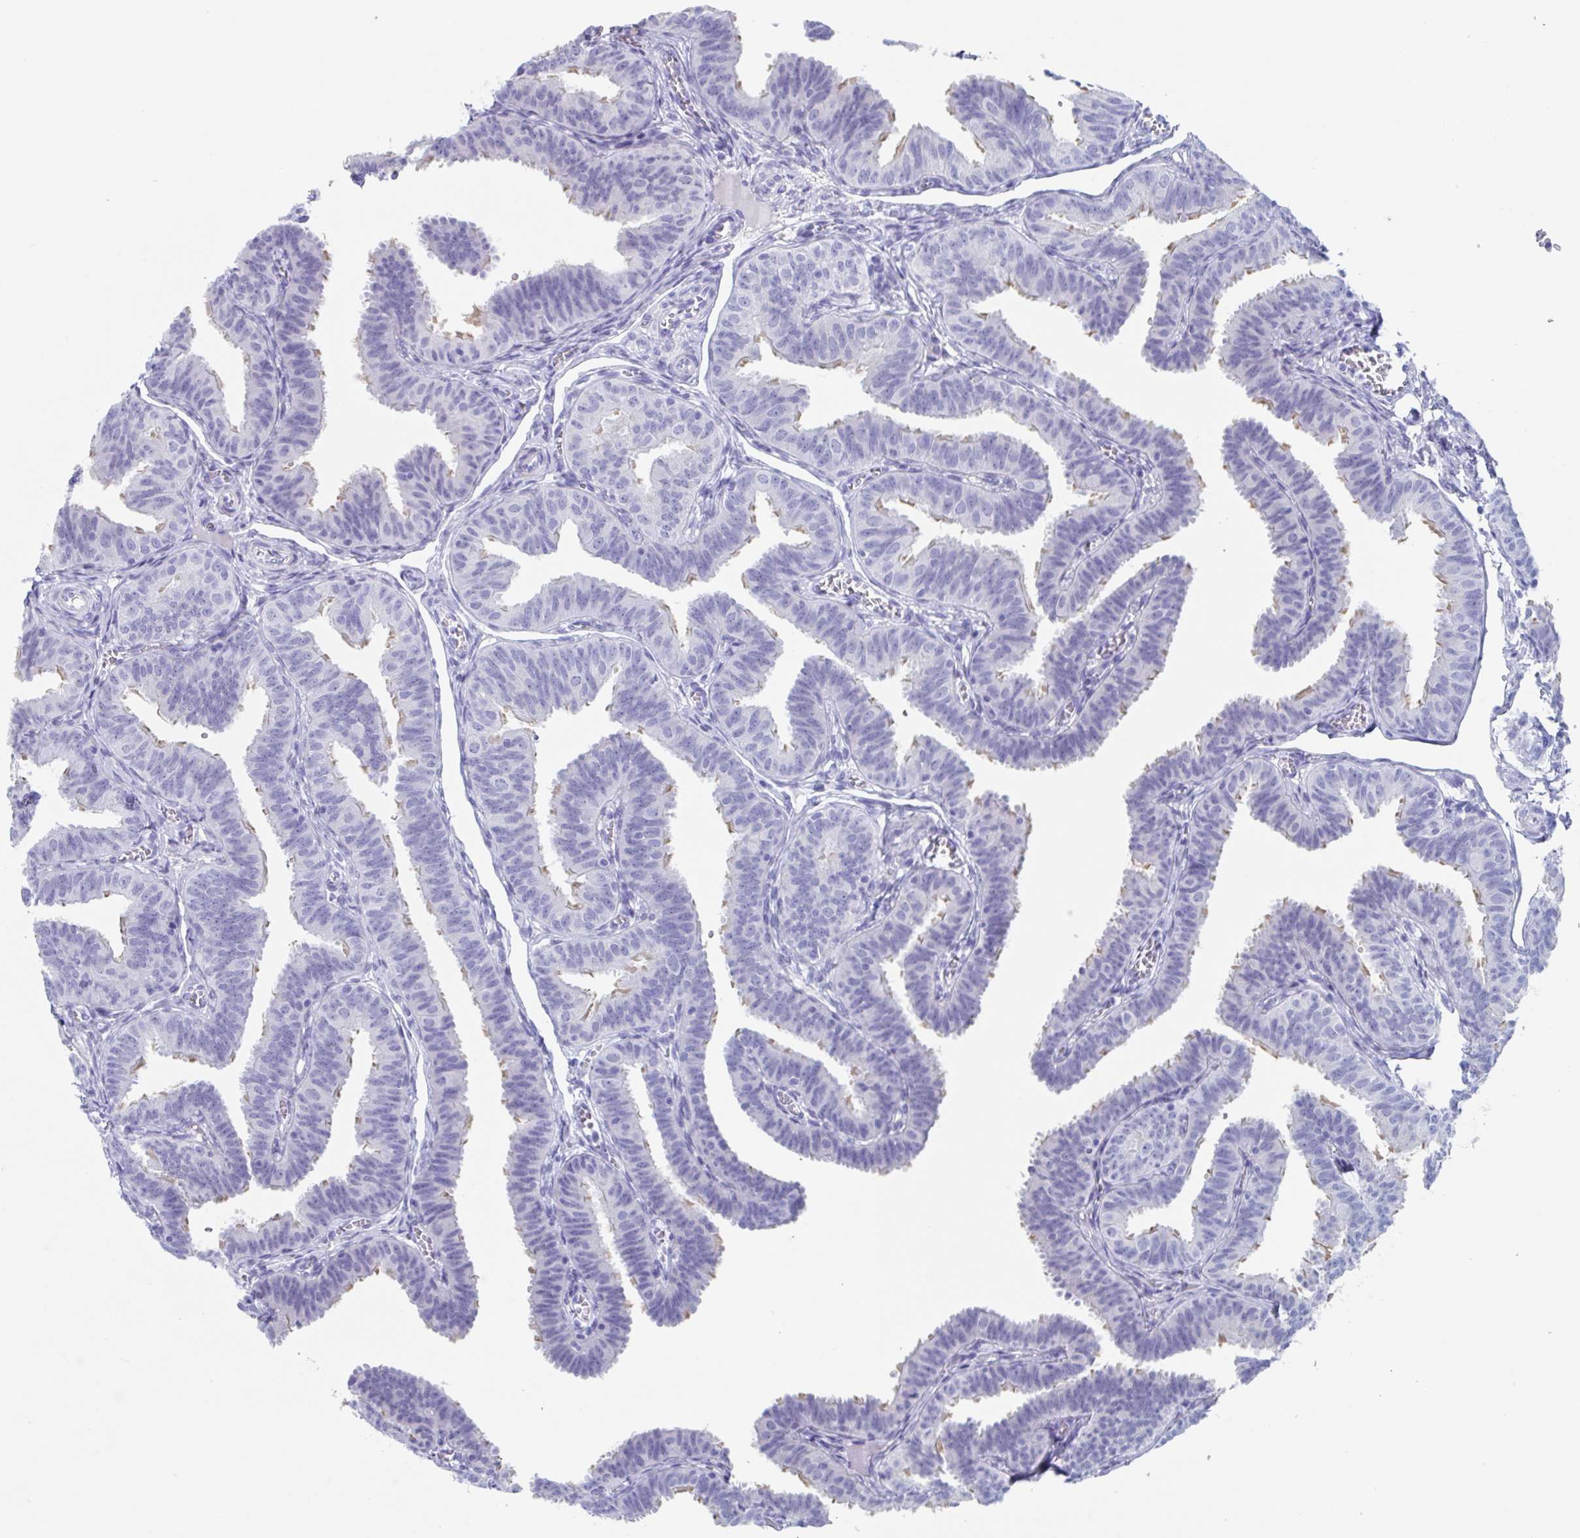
{"staining": {"intensity": "weak", "quantity": "<25%", "location": "cytoplasmic/membranous"}, "tissue": "fallopian tube", "cell_type": "Glandular cells", "image_type": "normal", "snomed": [{"axis": "morphology", "description": "Normal tissue, NOS"}, {"axis": "topography", "description": "Fallopian tube"}], "caption": "Fallopian tube was stained to show a protein in brown. There is no significant positivity in glandular cells. (DAB IHC visualized using brightfield microscopy, high magnification).", "gene": "ZPBP", "patient": {"sex": "female", "age": 25}}